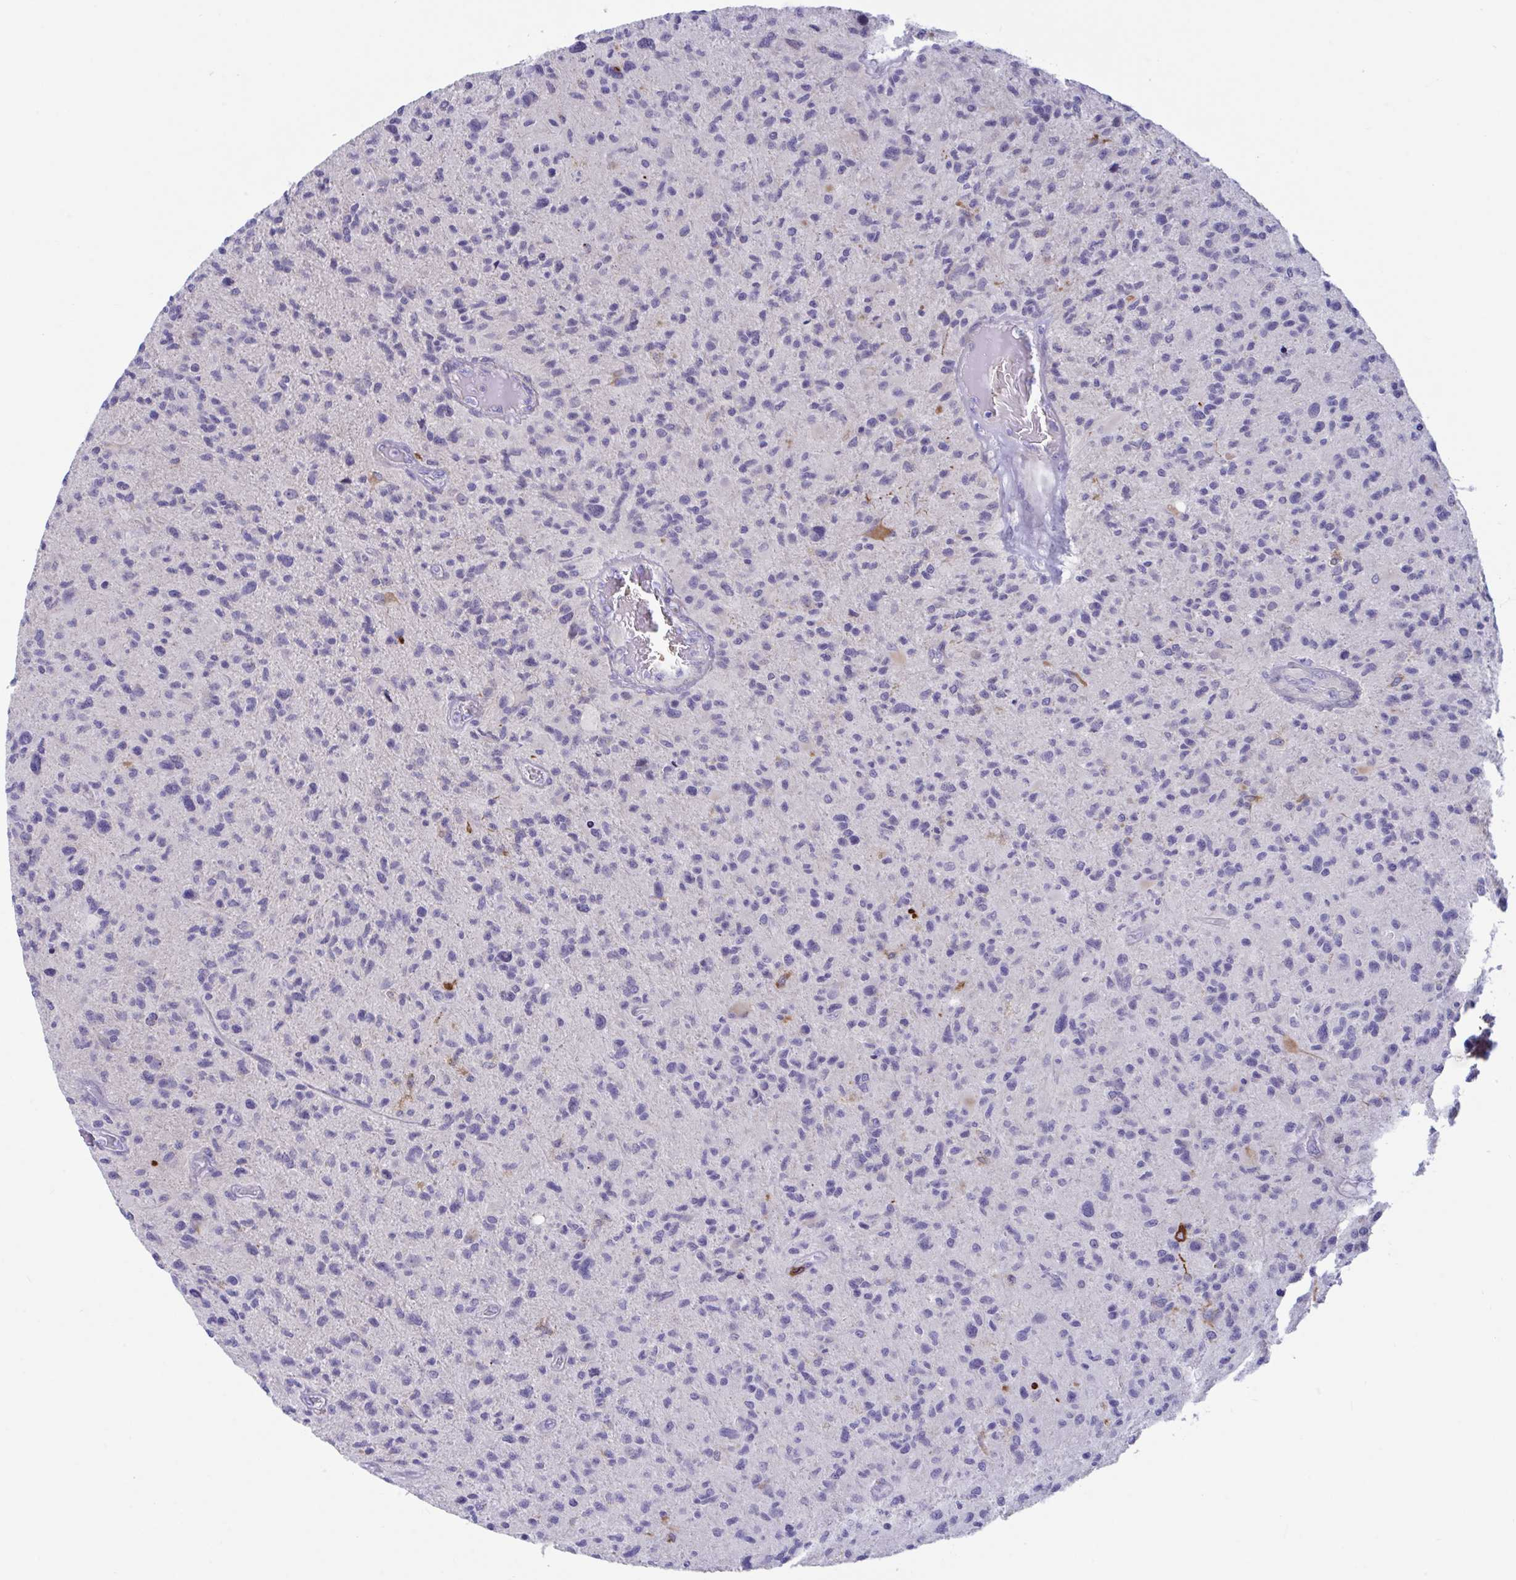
{"staining": {"intensity": "negative", "quantity": "none", "location": "none"}, "tissue": "glioma", "cell_type": "Tumor cells", "image_type": "cancer", "snomed": [{"axis": "morphology", "description": "Glioma, malignant, High grade"}, {"axis": "topography", "description": "Brain"}], "caption": "Protein analysis of malignant glioma (high-grade) demonstrates no significant staining in tumor cells.", "gene": "DTX3", "patient": {"sex": "female", "age": 70}}